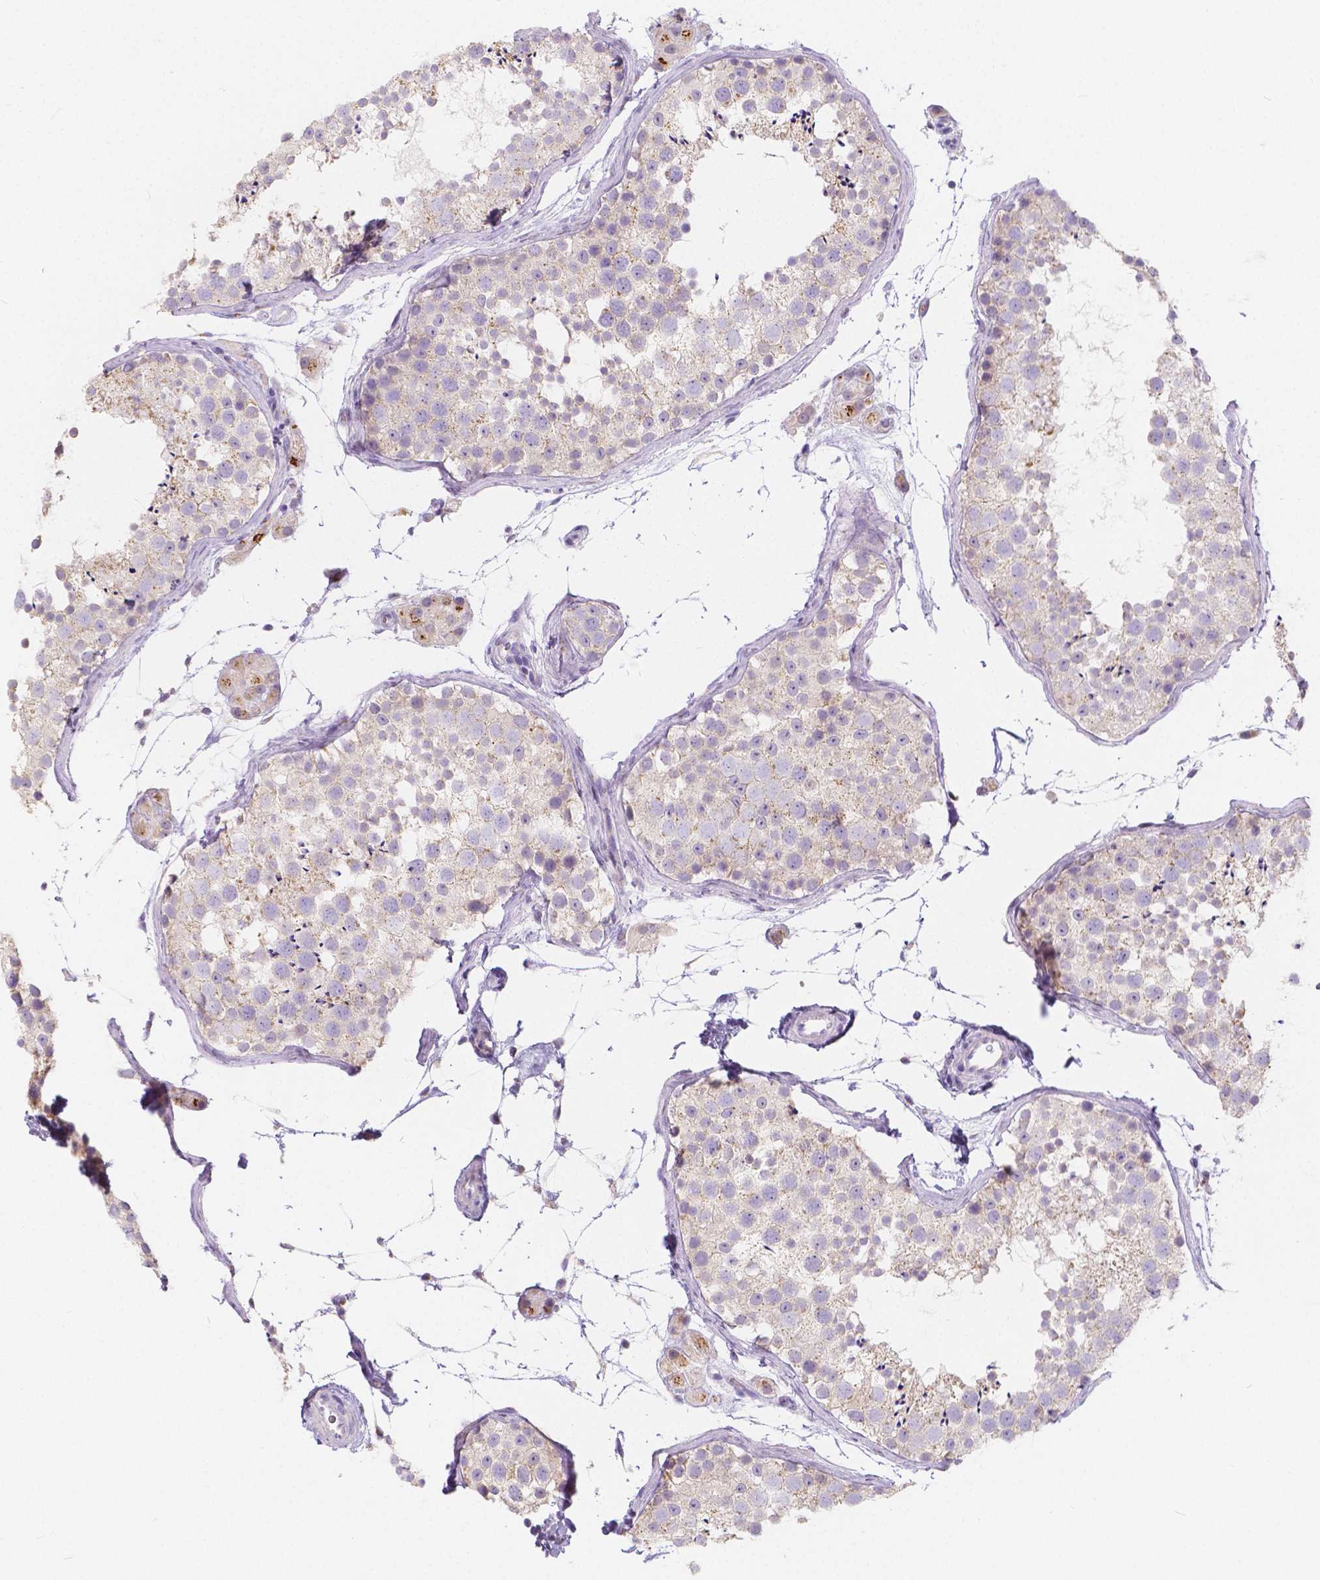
{"staining": {"intensity": "weak", "quantity": "25%-75%", "location": "cytoplasmic/membranous"}, "tissue": "testis", "cell_type": "Cells in seminiferous ducts", "image_type": "normal", "snomed": [{"axis": "morphology", "description": "Normal tissue, NOS"}, {"axis": "topography", "description": "Testis"}], "caption": "IHC histopathology image of benign testis: human testis stained using IHC exhibits low levels of weak protein expression localized specifically in the cytoplasmic/membranous of cells in seminiferous ducts, appearing as a cytoplasmic/membranous brown color.", "gene": "RNF186", "patient": {"sex": "male", "age": 41}}